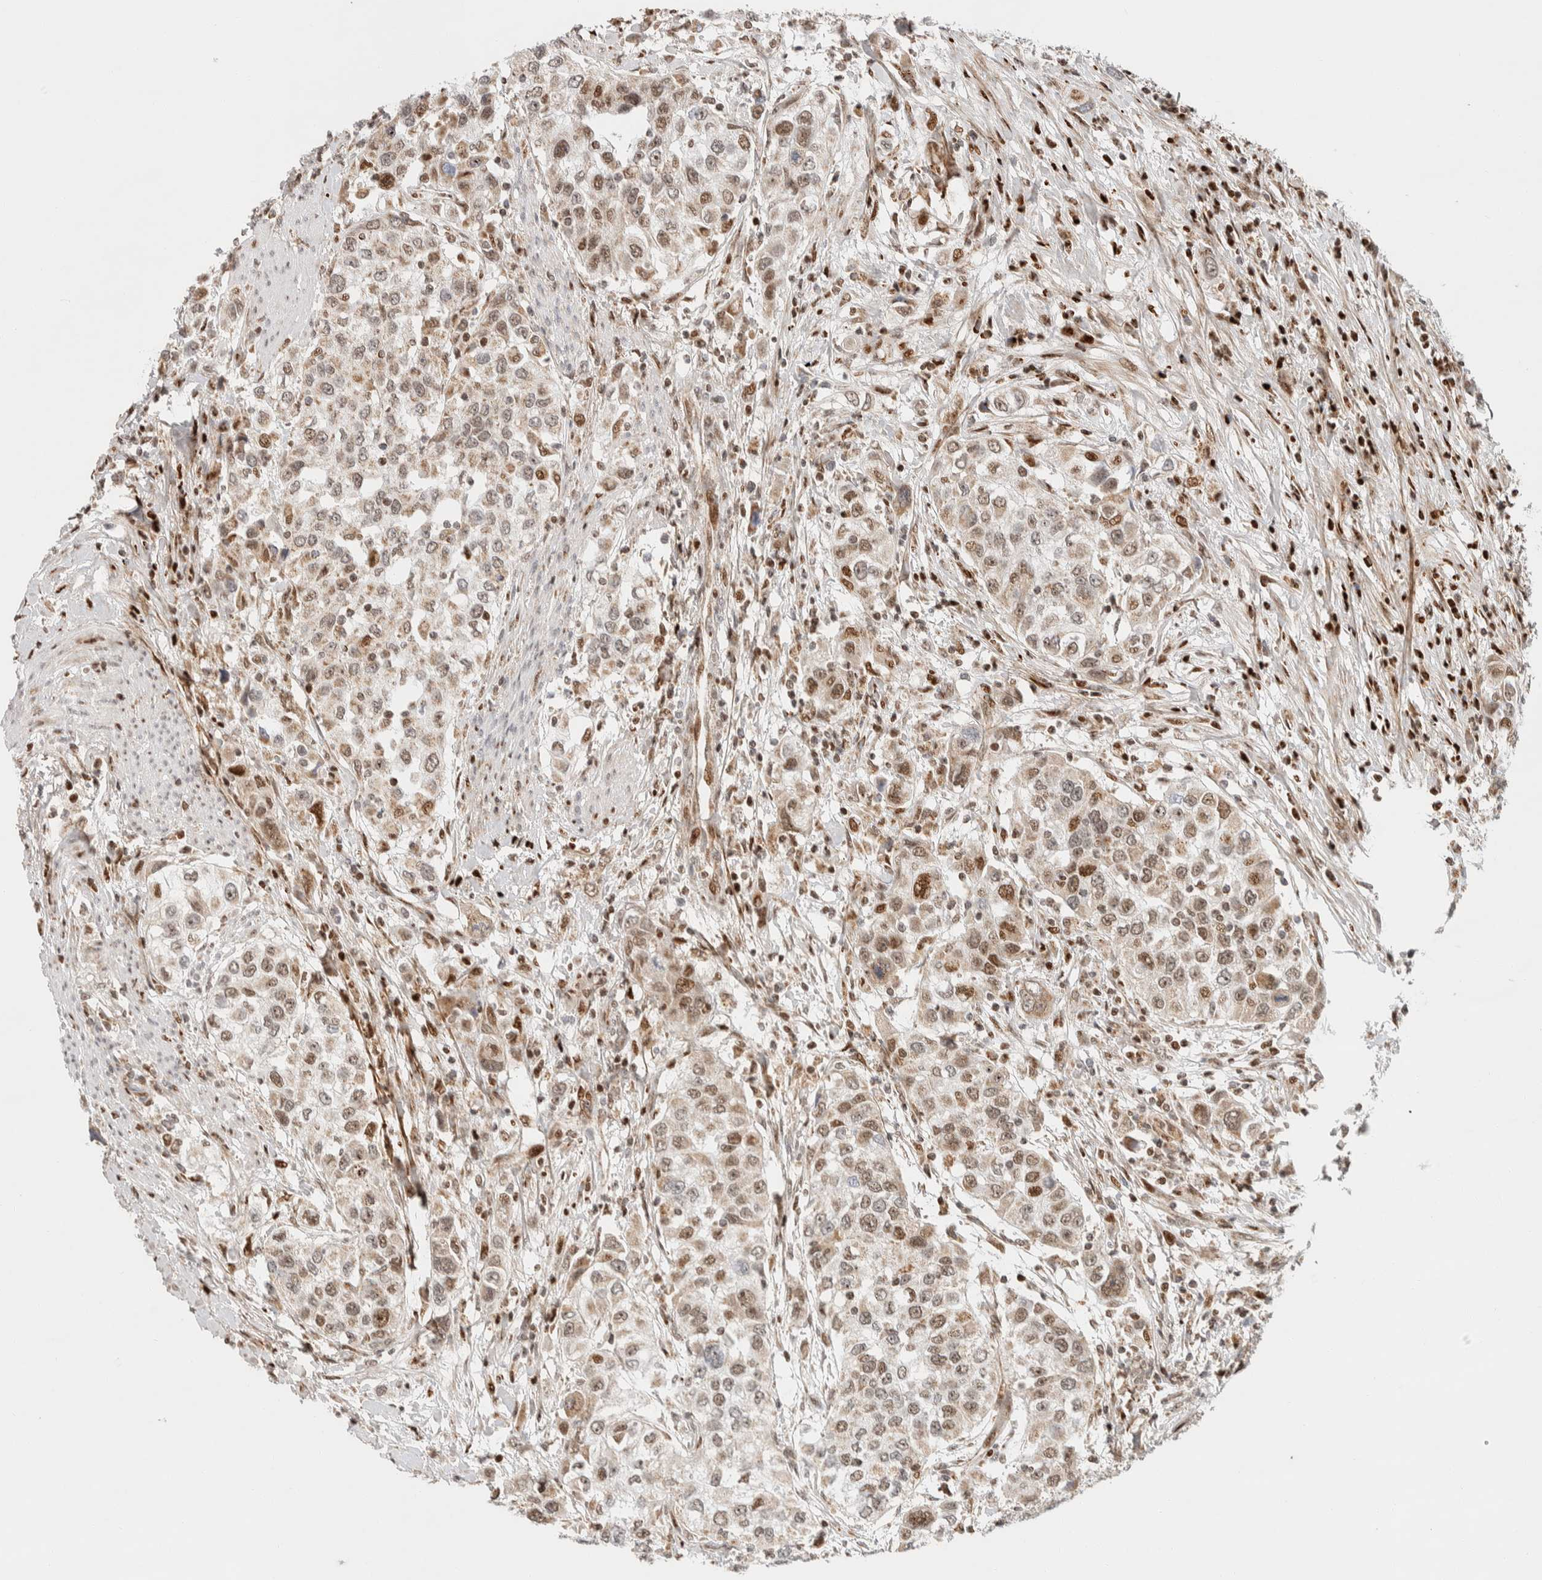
{"staining": {"intensity": "moderate", "quantity": "25%-75%", "location": "nuclear"}, "tissue": "urothelial cancer", "cell_type": "Tumor cells", "image_type": "cancer", "snomed": [{"axis": "morphology", "description": "Urothelial carcinoma, High grade"}, {"axis": "topography", "description": "Urinary bladder"}], "caption": "High-grade urothelial carcinoma tissue demonstrates moderate nuclear staining in approximately 25%-75% of tumor cells", "gene": "TSPAN32", "patient": {"sex": "female", "age": 80}}